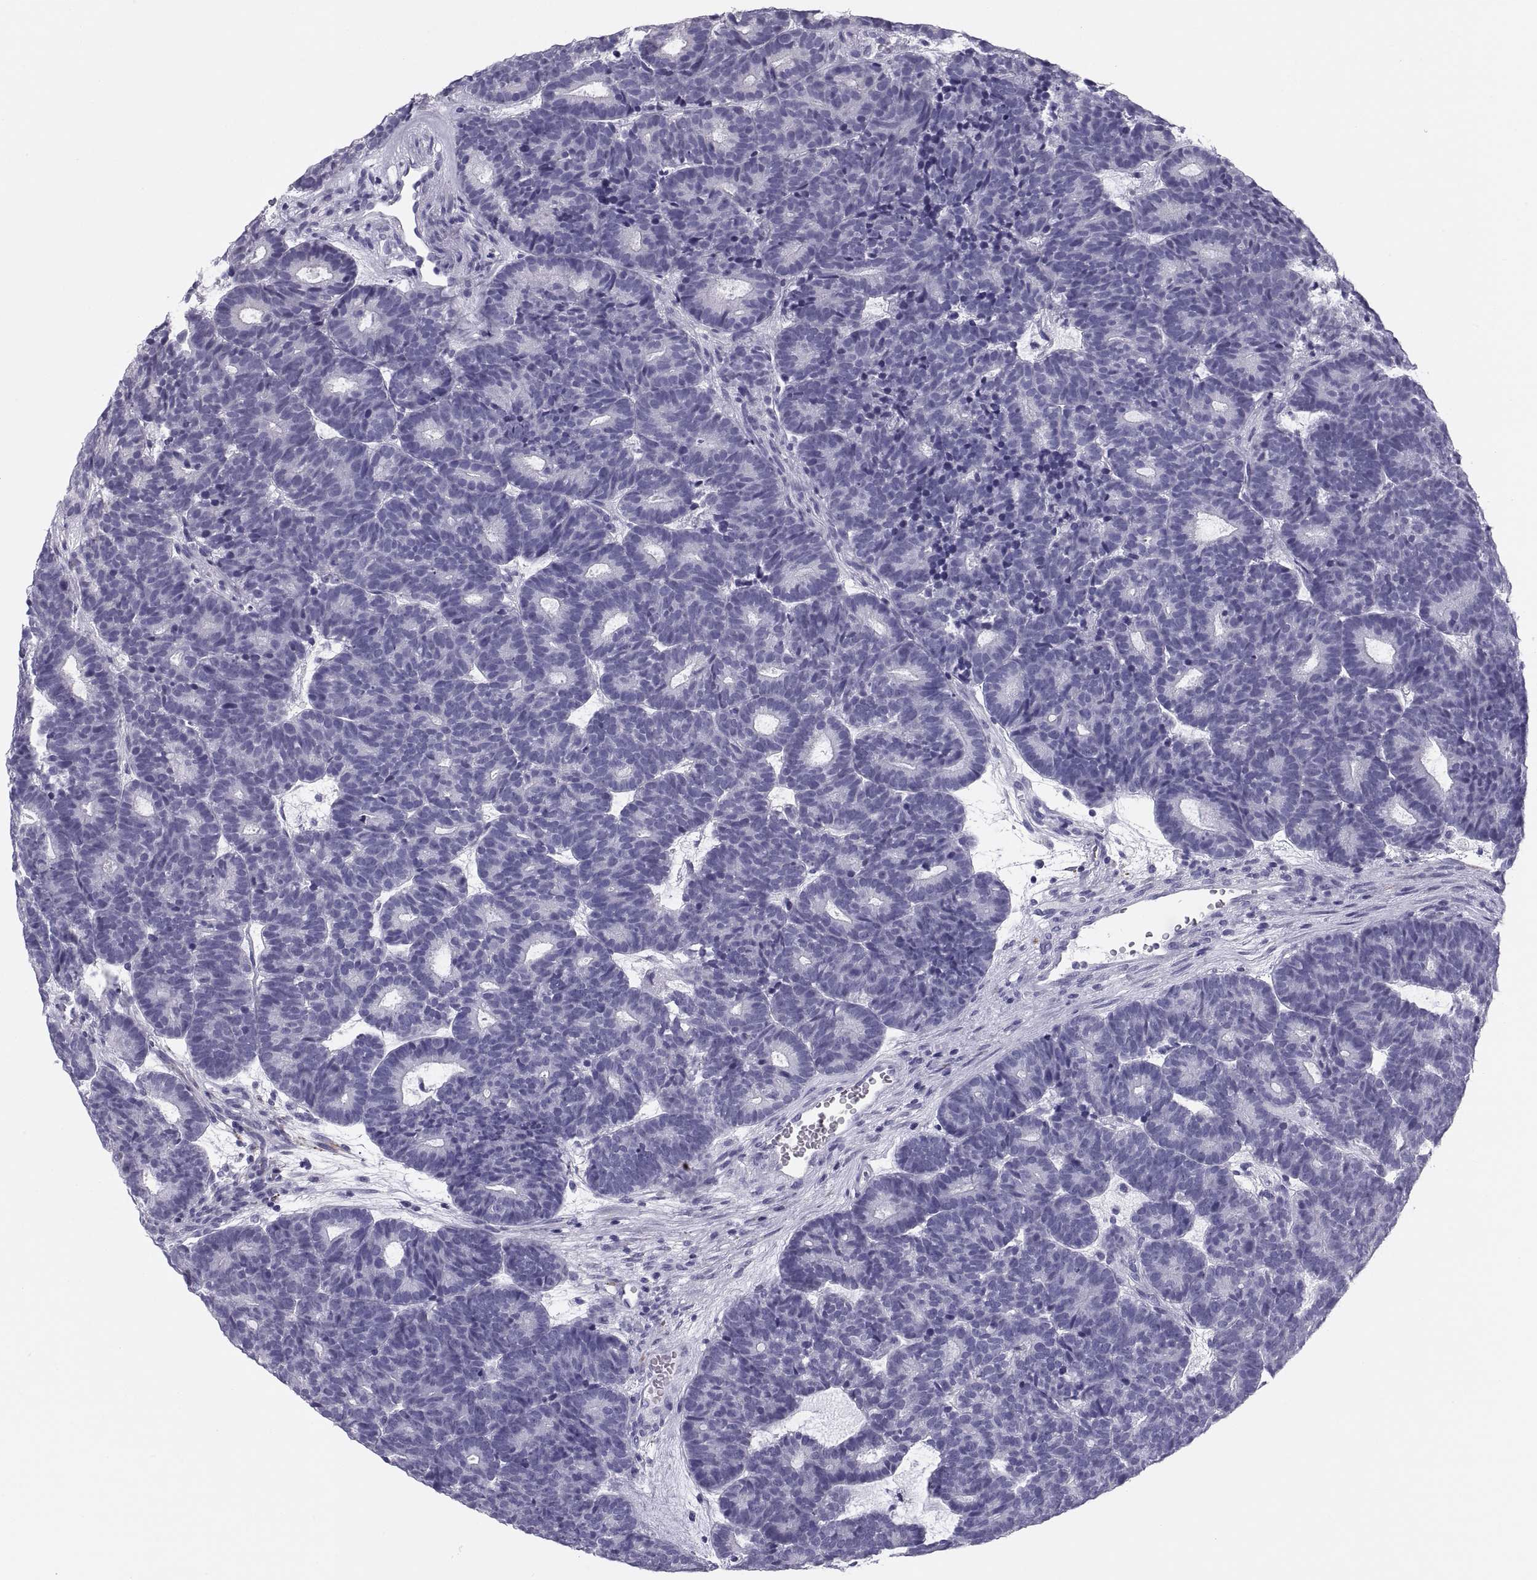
{"staining": {"intensity": "negative", "quantity": "none", "location": "none"}, "tissue": "head and neck cancer", "cell_type": "Tumor cells", "image_type": "cancer", "snomed": [{"axis": "morphology", "description": "Adenocarcinoma, NOS"}, {"axis": "topography", "description": "Head-Neck"}], "caption": "Immunohistochemistry micrograph of neoplastic tissue: human head and neck cancer stained with DAB reveals no significant protein expression in tumor cells.", "gene": "PAX2", "patient": {"sex": "female", "age": 81}}